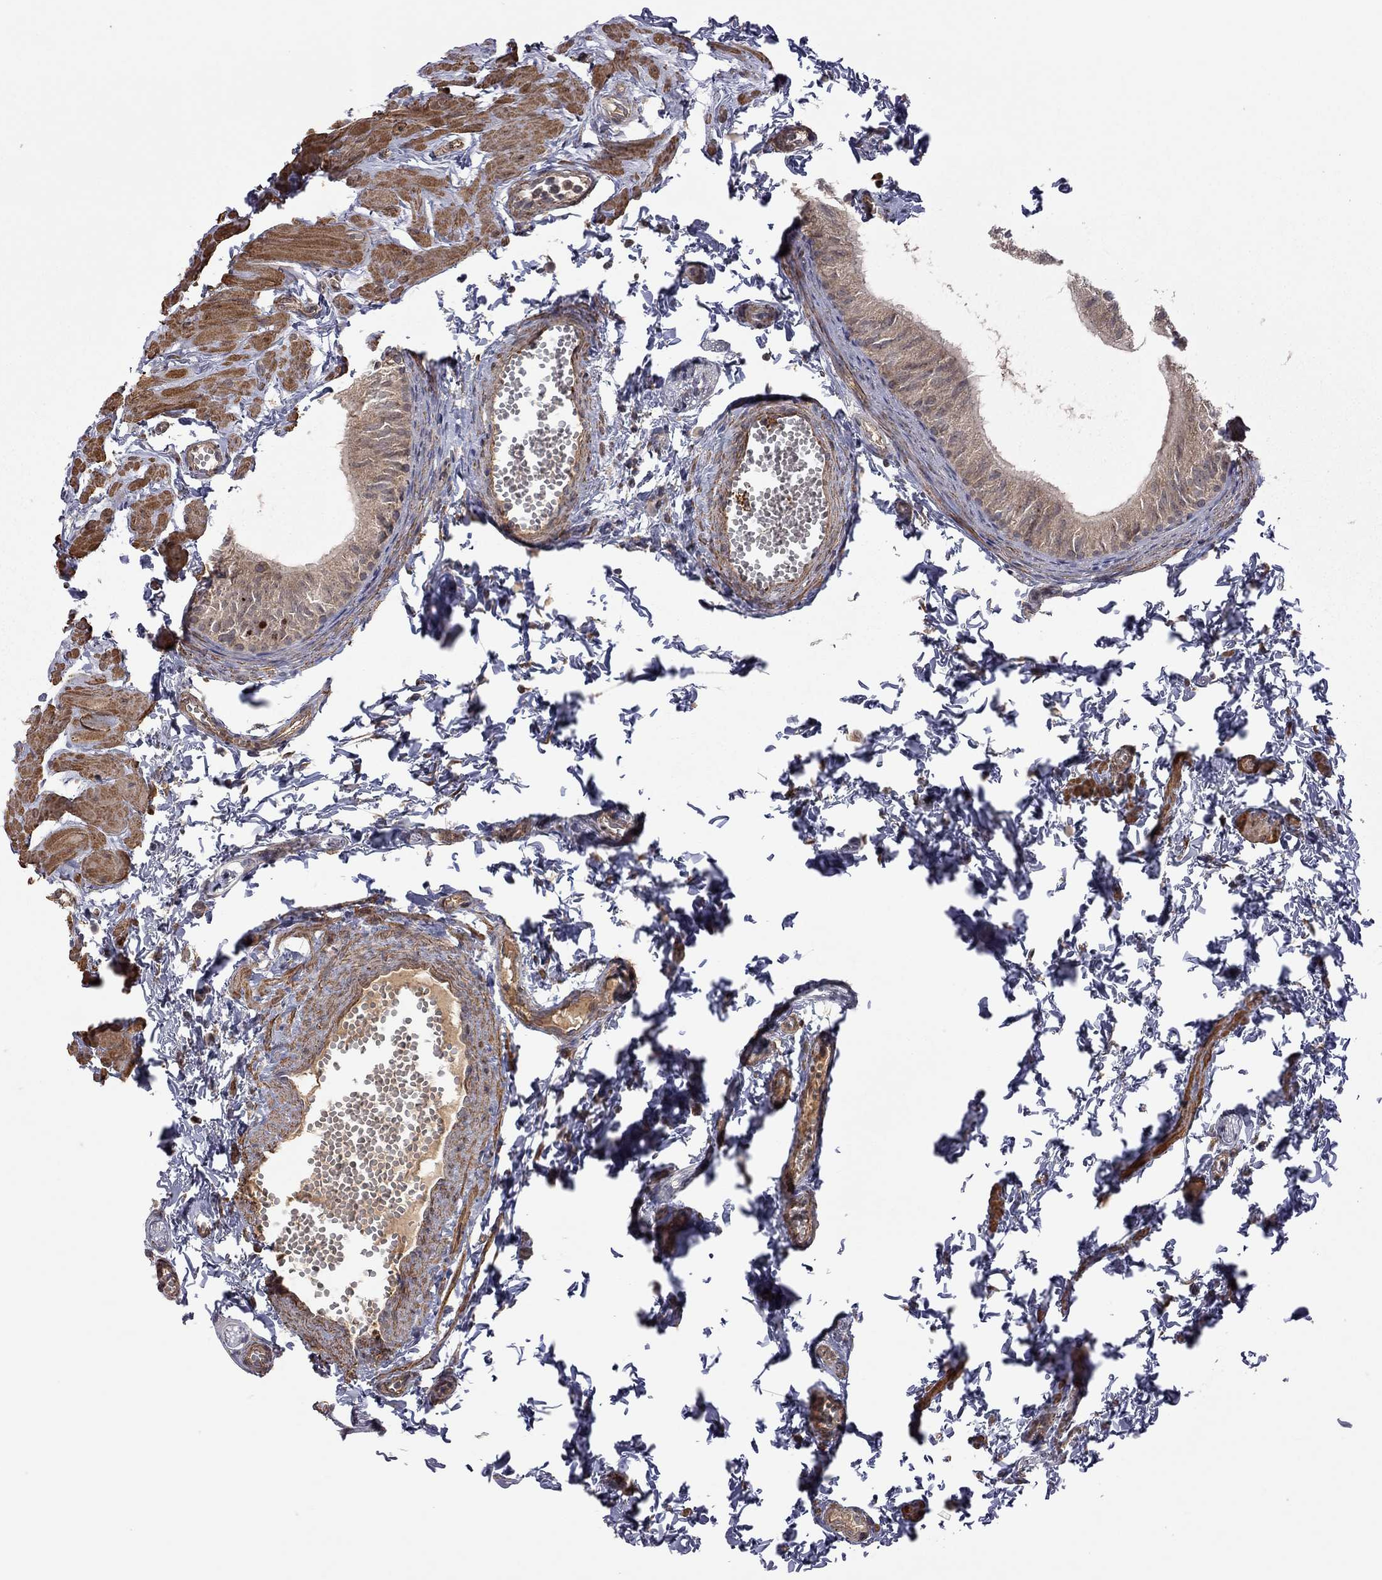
{"staining": {"intensity": "moderate", "quantity": ">75%", "location": "cytoplasmic/membranous"}, "tissue": "epididymis", "cell_type": "Glandular cells", "image_type": "normal", "snomed": [{"axis": "morphology", "description": "Normal tissue, NOS"}, {"axis": "topography", "description": "Epididymis"}], "caption": "A micrograph of epididymis stained for a protein shows moderate cytoplasmic/membranous brown staining in glandular cells.", "gene": "EXOC3L2", "patient": {"sex": "male", "age": 22}}